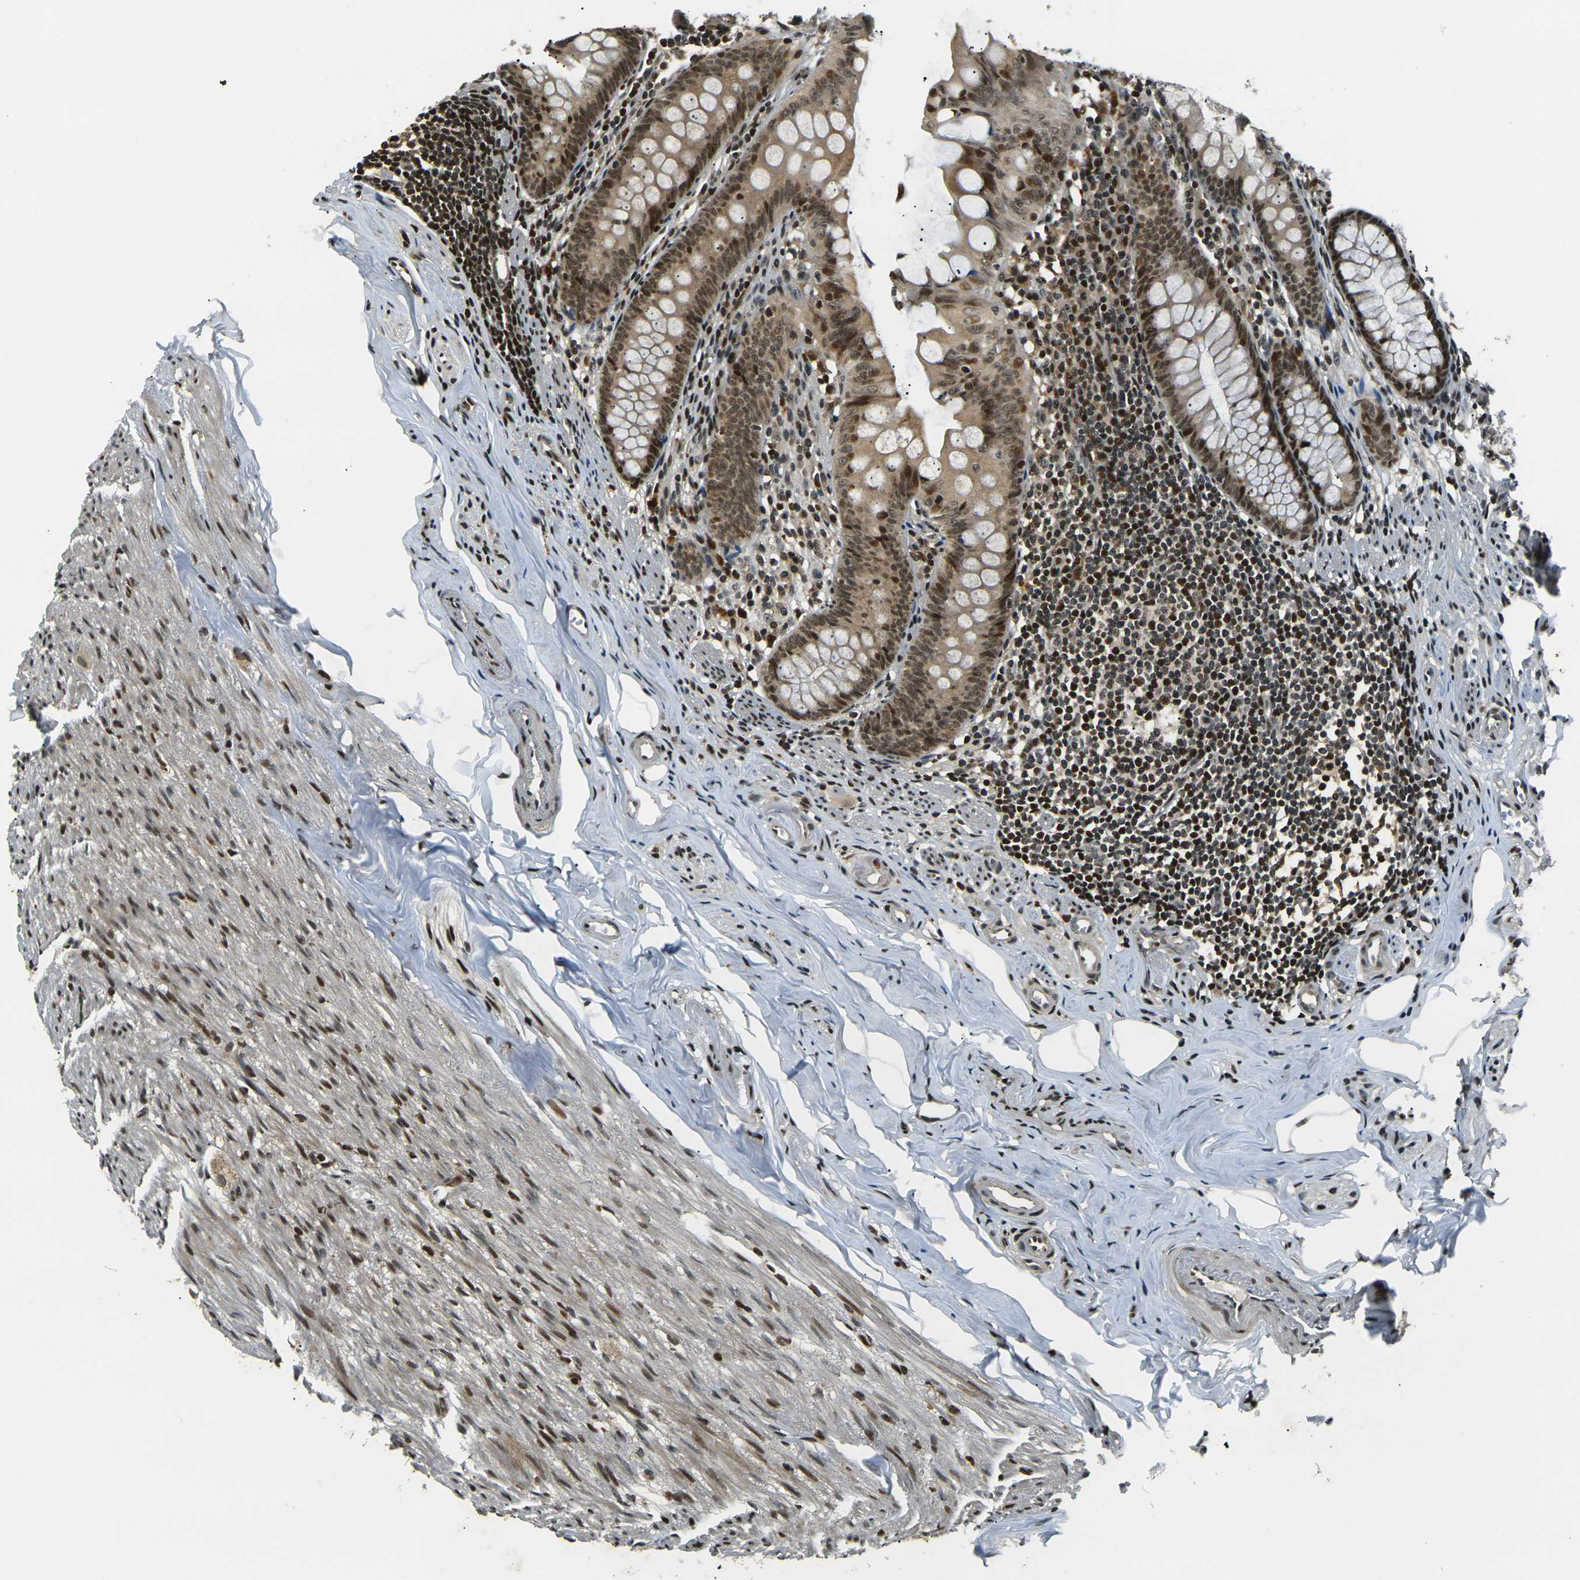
{"staining": {"intensity": "strong", "quantity": ">75%", "location": "cytoplasmic/membranous,nuclear"}, "tissue": "appendix", "cell_type": "Glandular cells", "image_type": "normal", "snomed": [{"axis": "morphology", "description": "Normal tissue, NOS"}, {"axis": "topography", "description": "Appendix"}], "caption": "Appendix stained with DAB immunohistochemistry demonstrates high levels of strong cytoplasmic/membranous,nuclear expression in about >75% of glandular cells. (Brightfield microscopy of DAB IHC at high magnification).", "gene": "ACTL6A", "patient": {"sex": "female", "age": 77}}